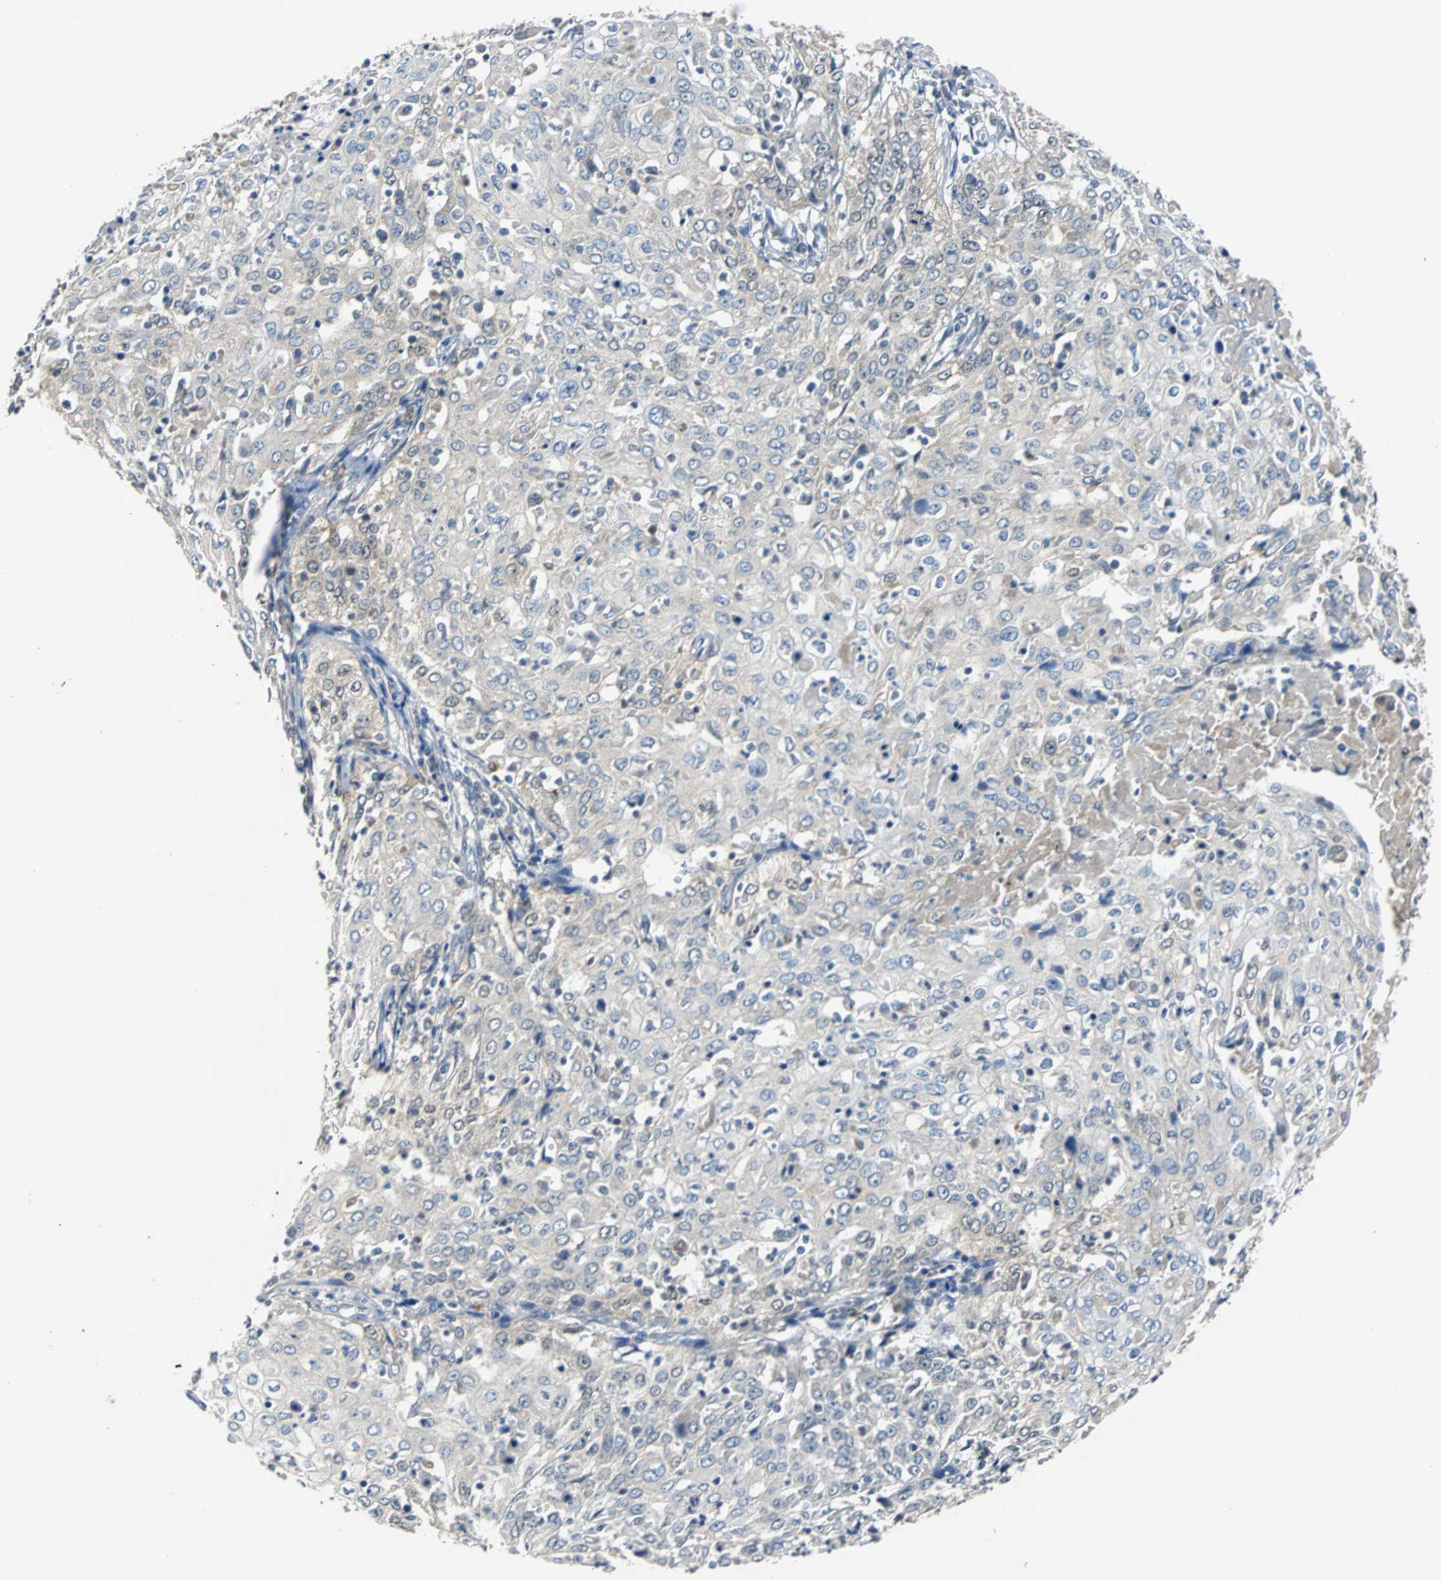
{"staining": {"intensity": "weak", "quantity": "<25%", "location": "cytoplasmic/membranous"}, "tissue": "cervical cancer", "cell_type": "Tumor cells", "image_type": "cancer", "snomed": [{"axis": "morphology", "description": "Squamous cell carcinoma, NOS"}, {"axis": "topography", "description": "Cervix"}], "caption": "Immunohistochemistry (IHC) of cervical squamous cell carcinoma demonstrates no staining in tumor cells.", "gene": "FHL2", "patient": {"sex": "female", "age": 39}}